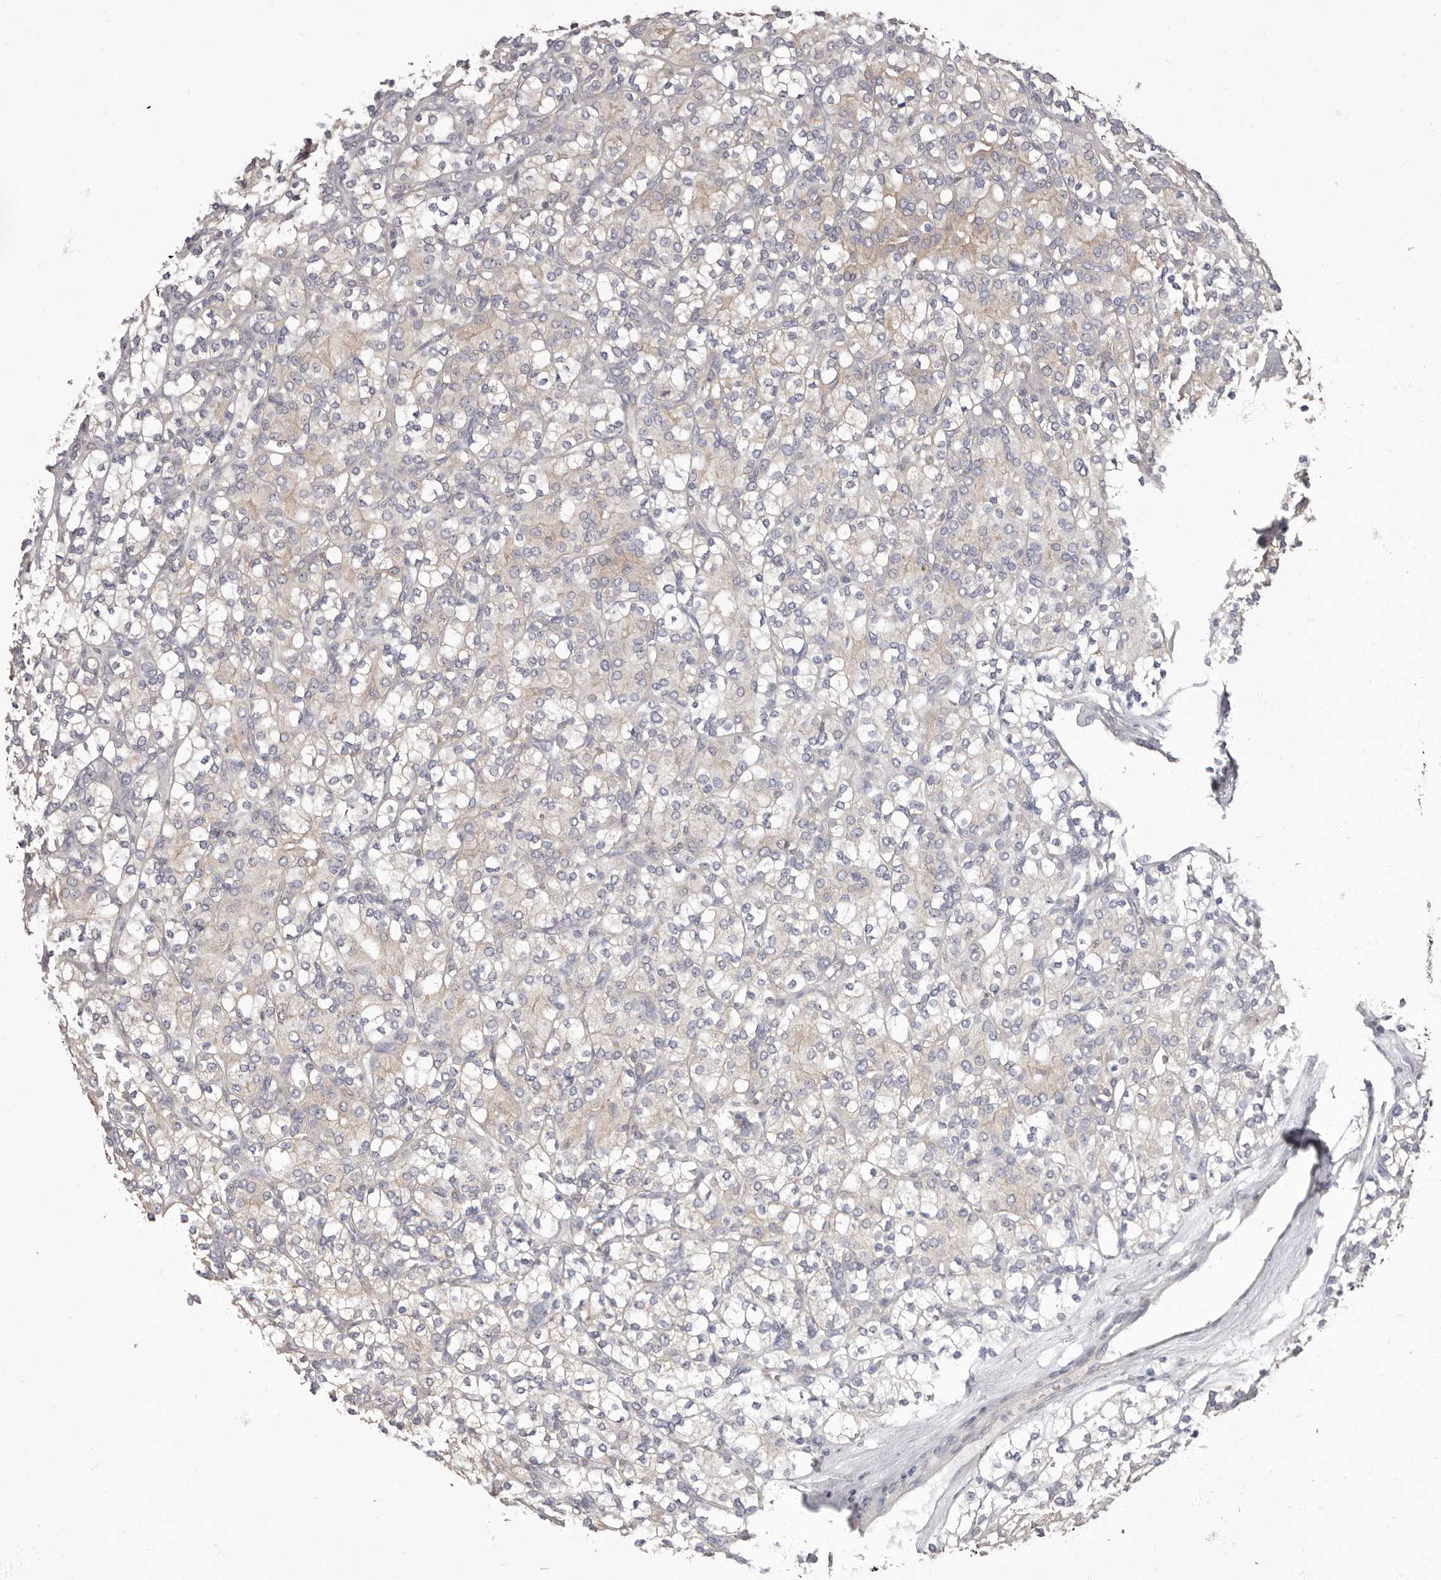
{"staining": {"intensity": "weak", "quantity": "<25%", "location": "cytoplasmic/membranous"}, "tissue": "renal cancer", "cell_type": "Tumor cells", "image_type": "cancer", "snomed": [{"axis": "morphology", "description": "Adenocarcinoma, NOS"}, {"axis": "topography", "description": "Kidney"}], "caption": "The IHC histopathology image has no significant staining in tumor cells of renal cancer tissue.", "gene": "APEH", "patient": {"sex": "male", "age": 77}}